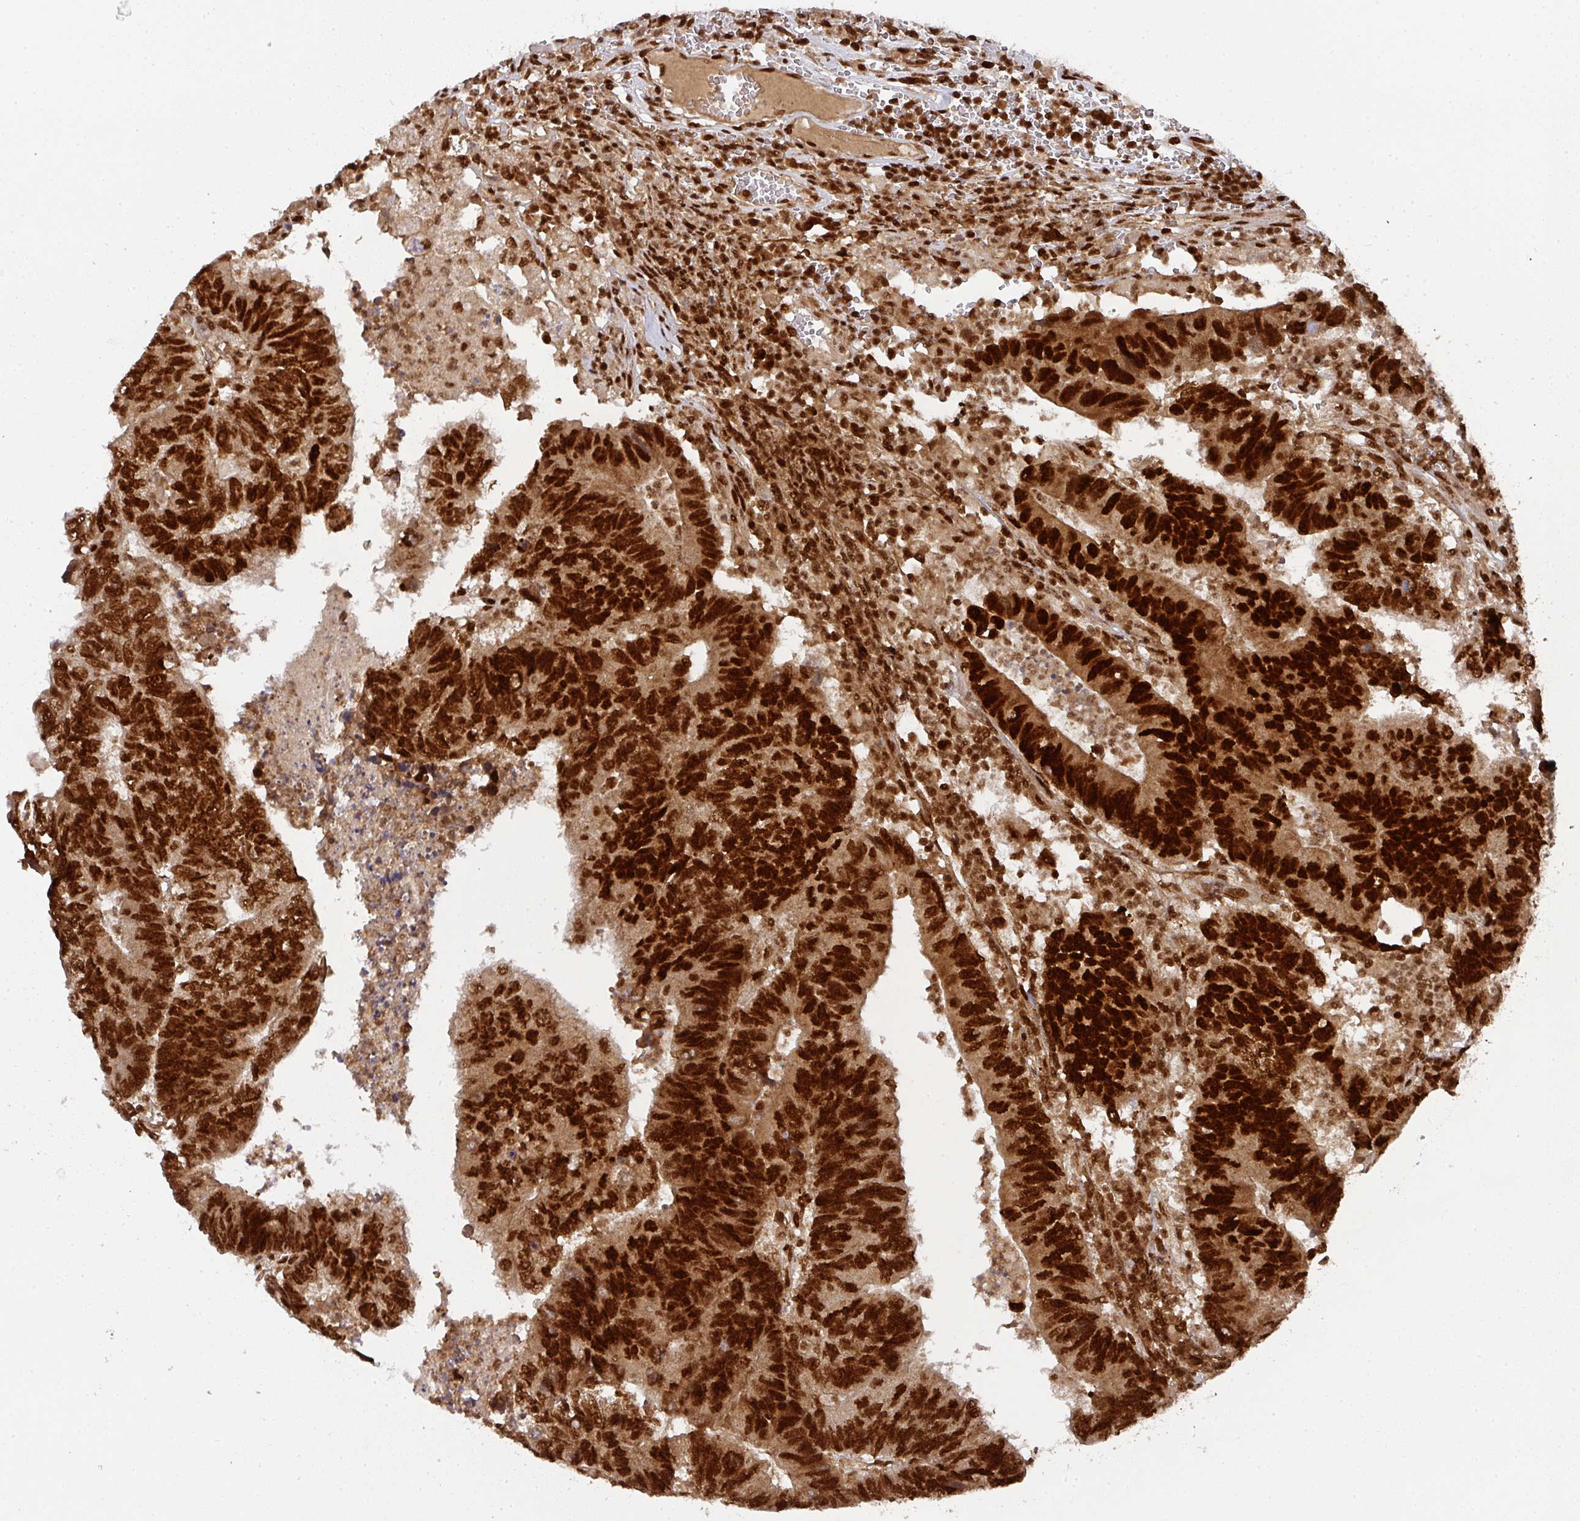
{"staining": {"intensity": "strong", "quantity": ">75%", "location": "nuclear"}, "tissue": "colorectal cancer", "cell_type": "Tumor cells", "image_type": "cancer", "snomed": [{"axis": "morphology", "description": "Adenocarcinoma, NOS"}, {"axis": "topography", "description": "Colon"}], "caption": "Immunohistochemistry histopathology image of neoplastic tissue: colorectal adenocarcinoma stained using IHC shows high levels of strong protein expression localized specifically in the nuclear of tumor cells, appearing as a nuclear brown color.", "gene": "DIDO1", "patient": {"sex": "female", "age": 48}}